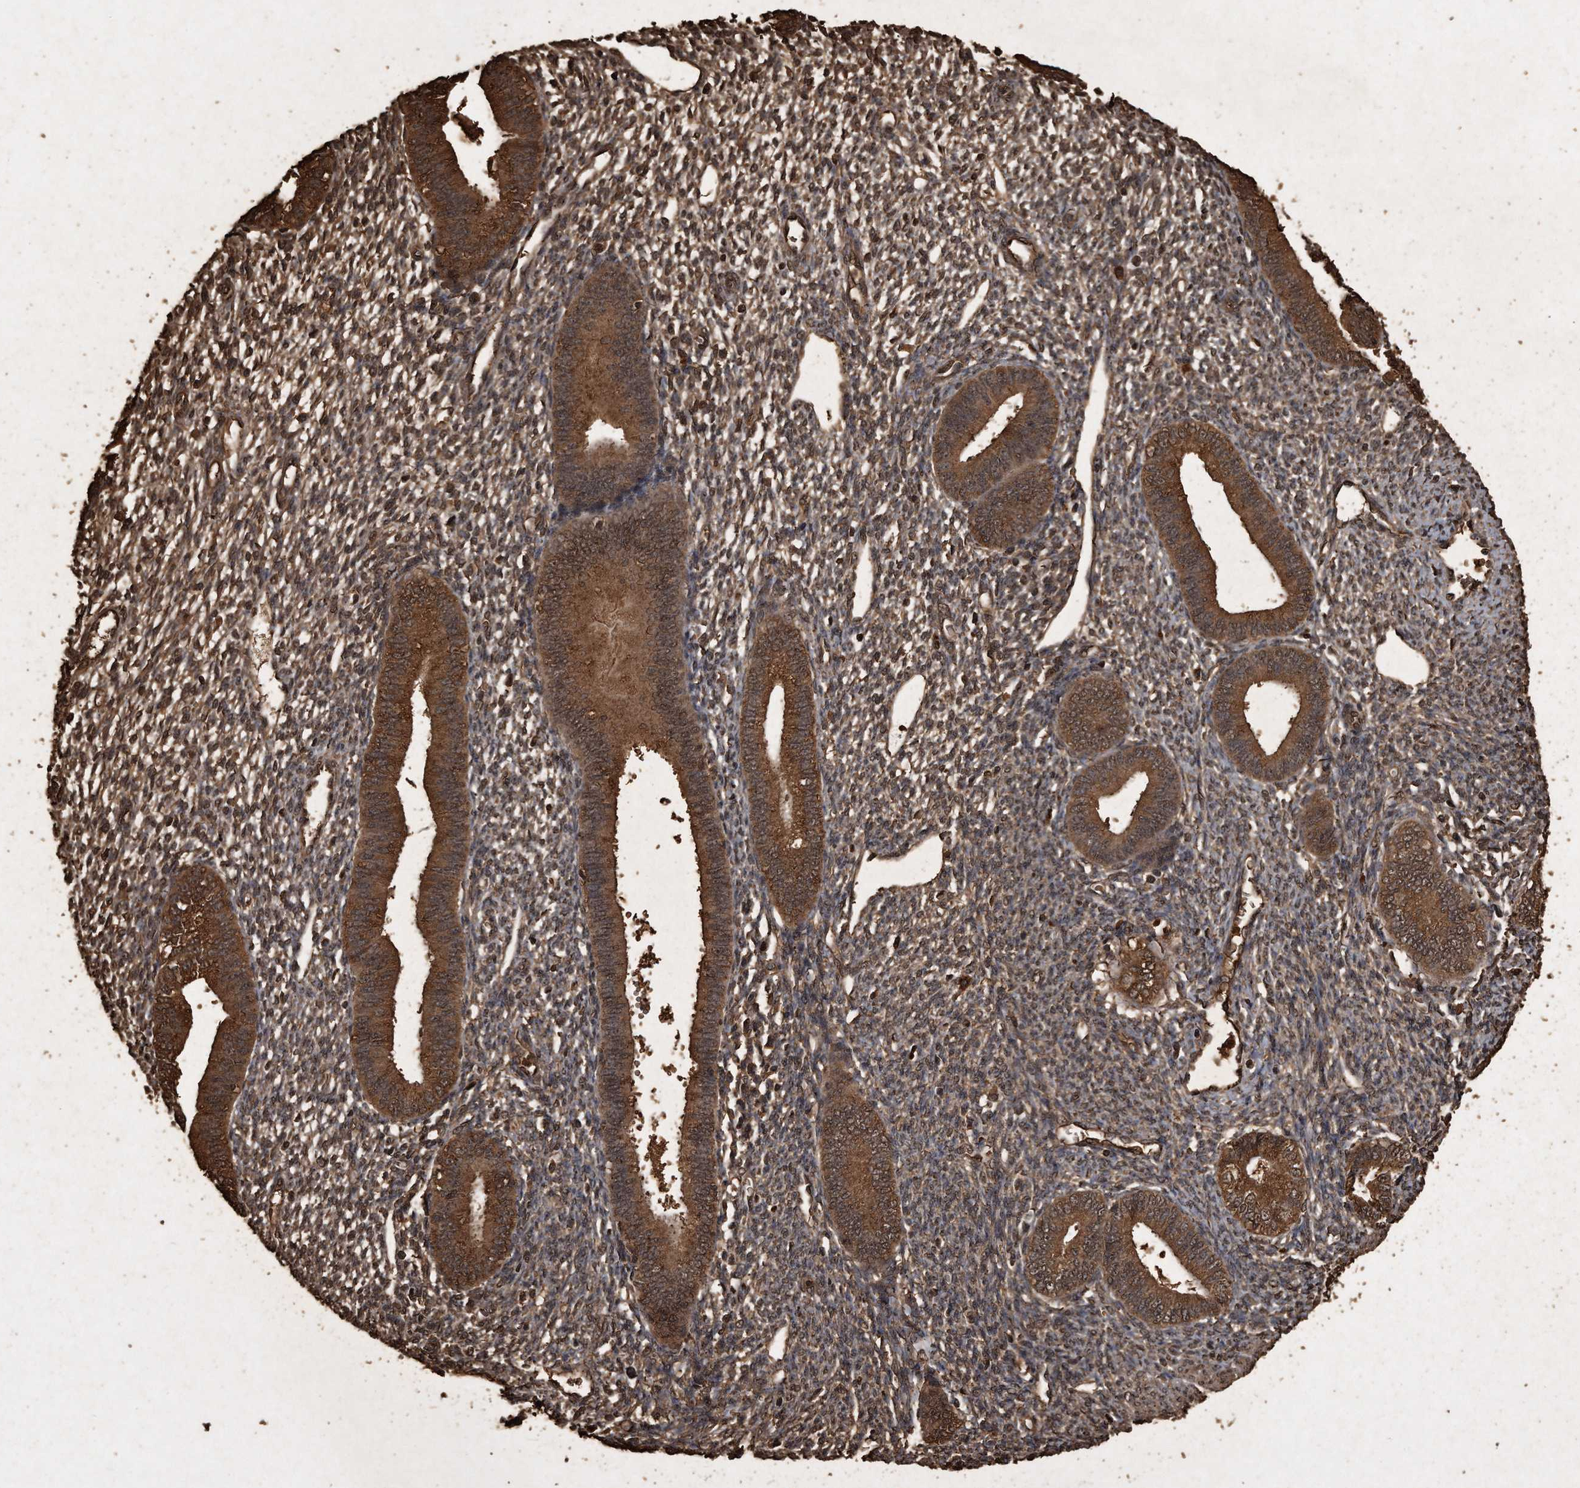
{"staining": {"intensity": "moderate", "quantity": "25%-75%", "location": "cytoplasmic/membranous,nuclear"}, "tissue": "endometrium", "cell_type": "Cells in endometrial stroma", "image_type": "normal", "snomed": [{"axis": "morphology", "description": "Normal tissue, NOS"}, {"axis": "topography", "description": "Endometrium"}], "caption": "Benign endometrium displays moderate cytoplasmic/membranous,nuclear expression in about 25%-75% of cells in endometrial stroma, visualized by immunohistochemistry. (DAB IHC with brightfield microscopy, high magnification).", "gene": "CFLAR", "patient": {"sex": "female", "age": 46}}